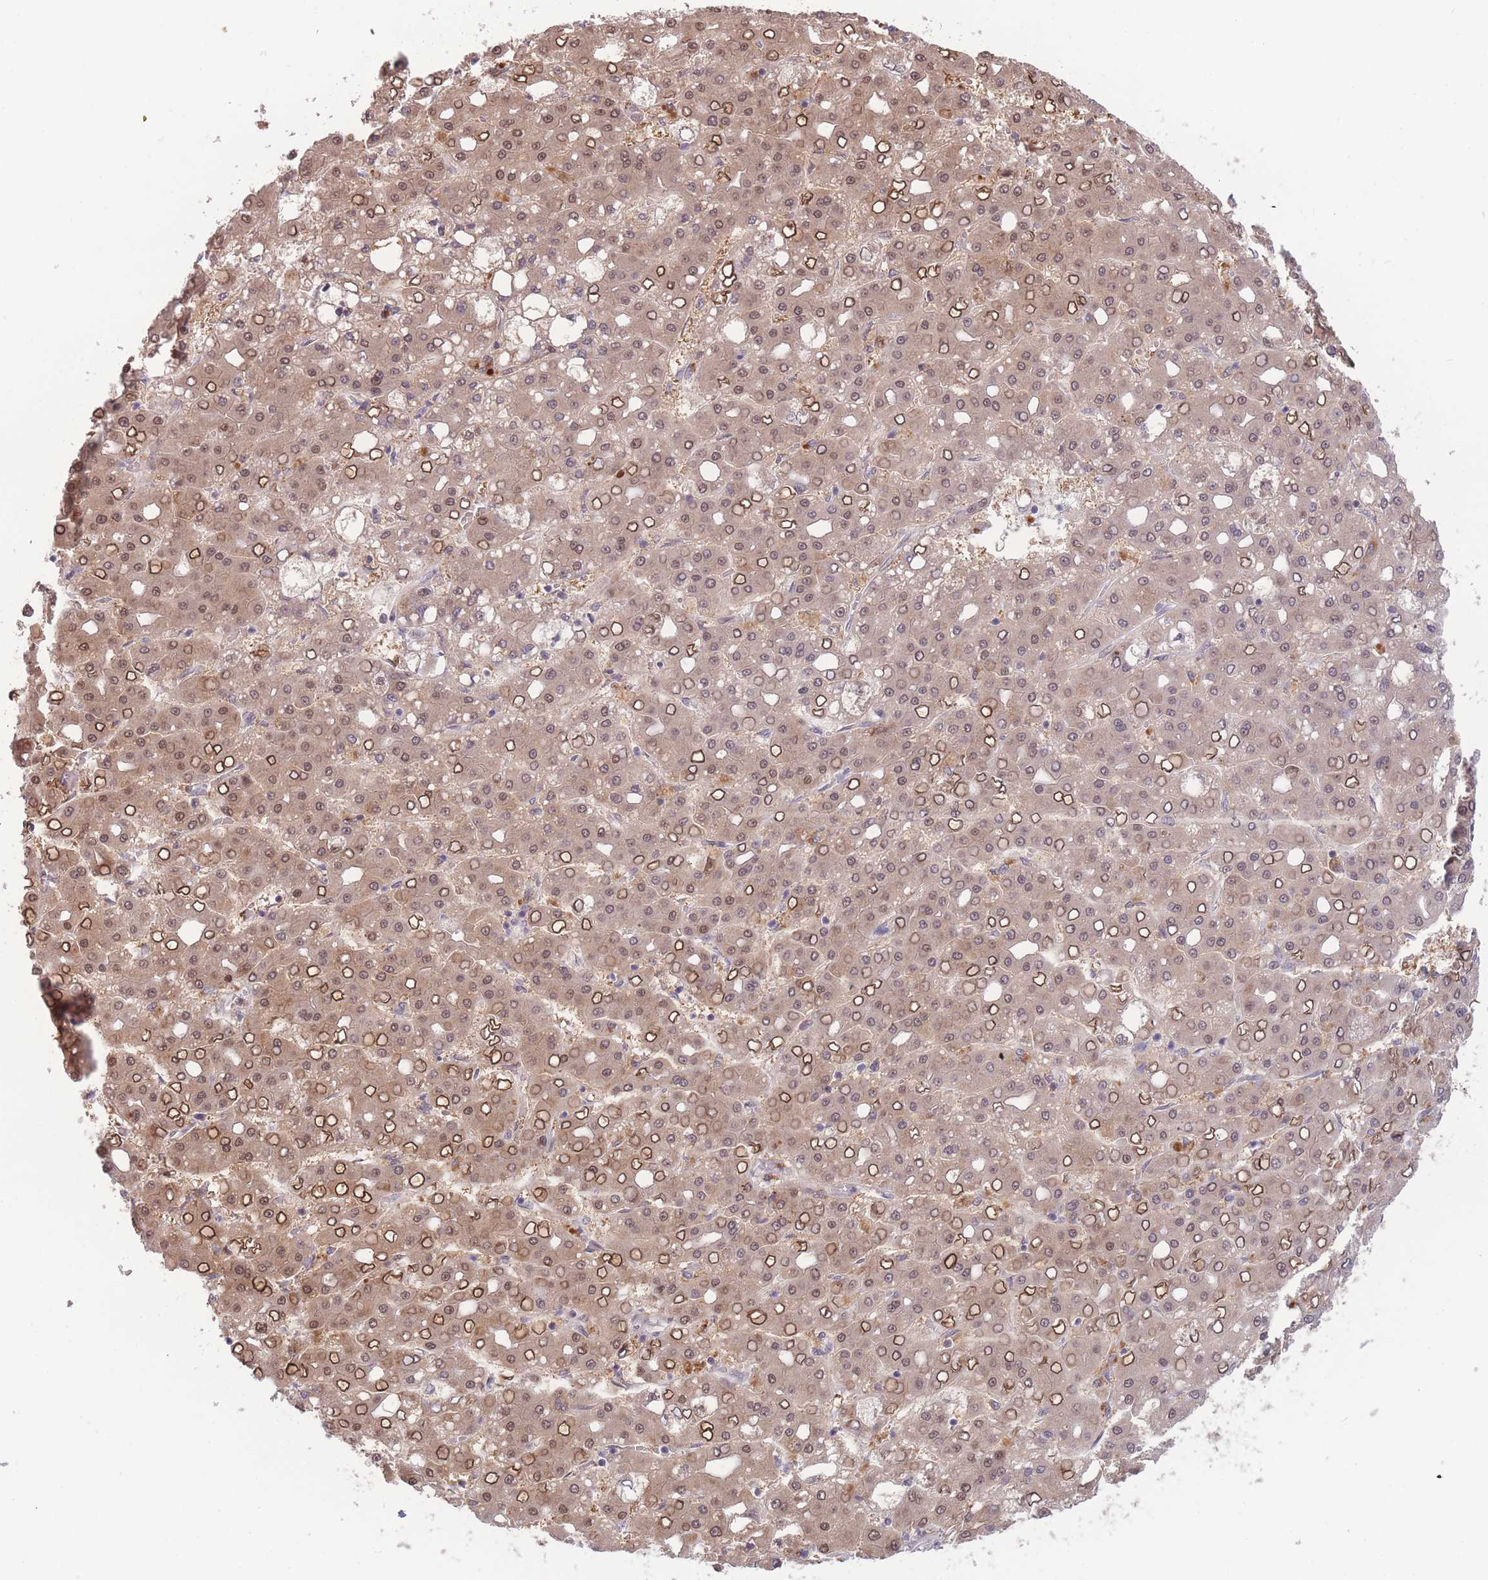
{"staining": {"intensity": "moderate", "quantity": ">75%", "location": "cytoplasmic/membranous,nuclear"}, "tissue": "liver cancer", "cell_type": "Tumor cells", "image_type": "cancer", "snomed": [{"axis": "morphology", "description": "Carcinoma, Hepatocellular, NOS"}, {"axis": "topography", "description": "Liver"}], "caption": "Hepatocellular carcinoma (liver) stained for a protein shows moderate cytoplasmic/membranous and nuclear positivity in tumor cells.", "gene": "DEAF1", "patient": {"sex": "male", "age": 65}}